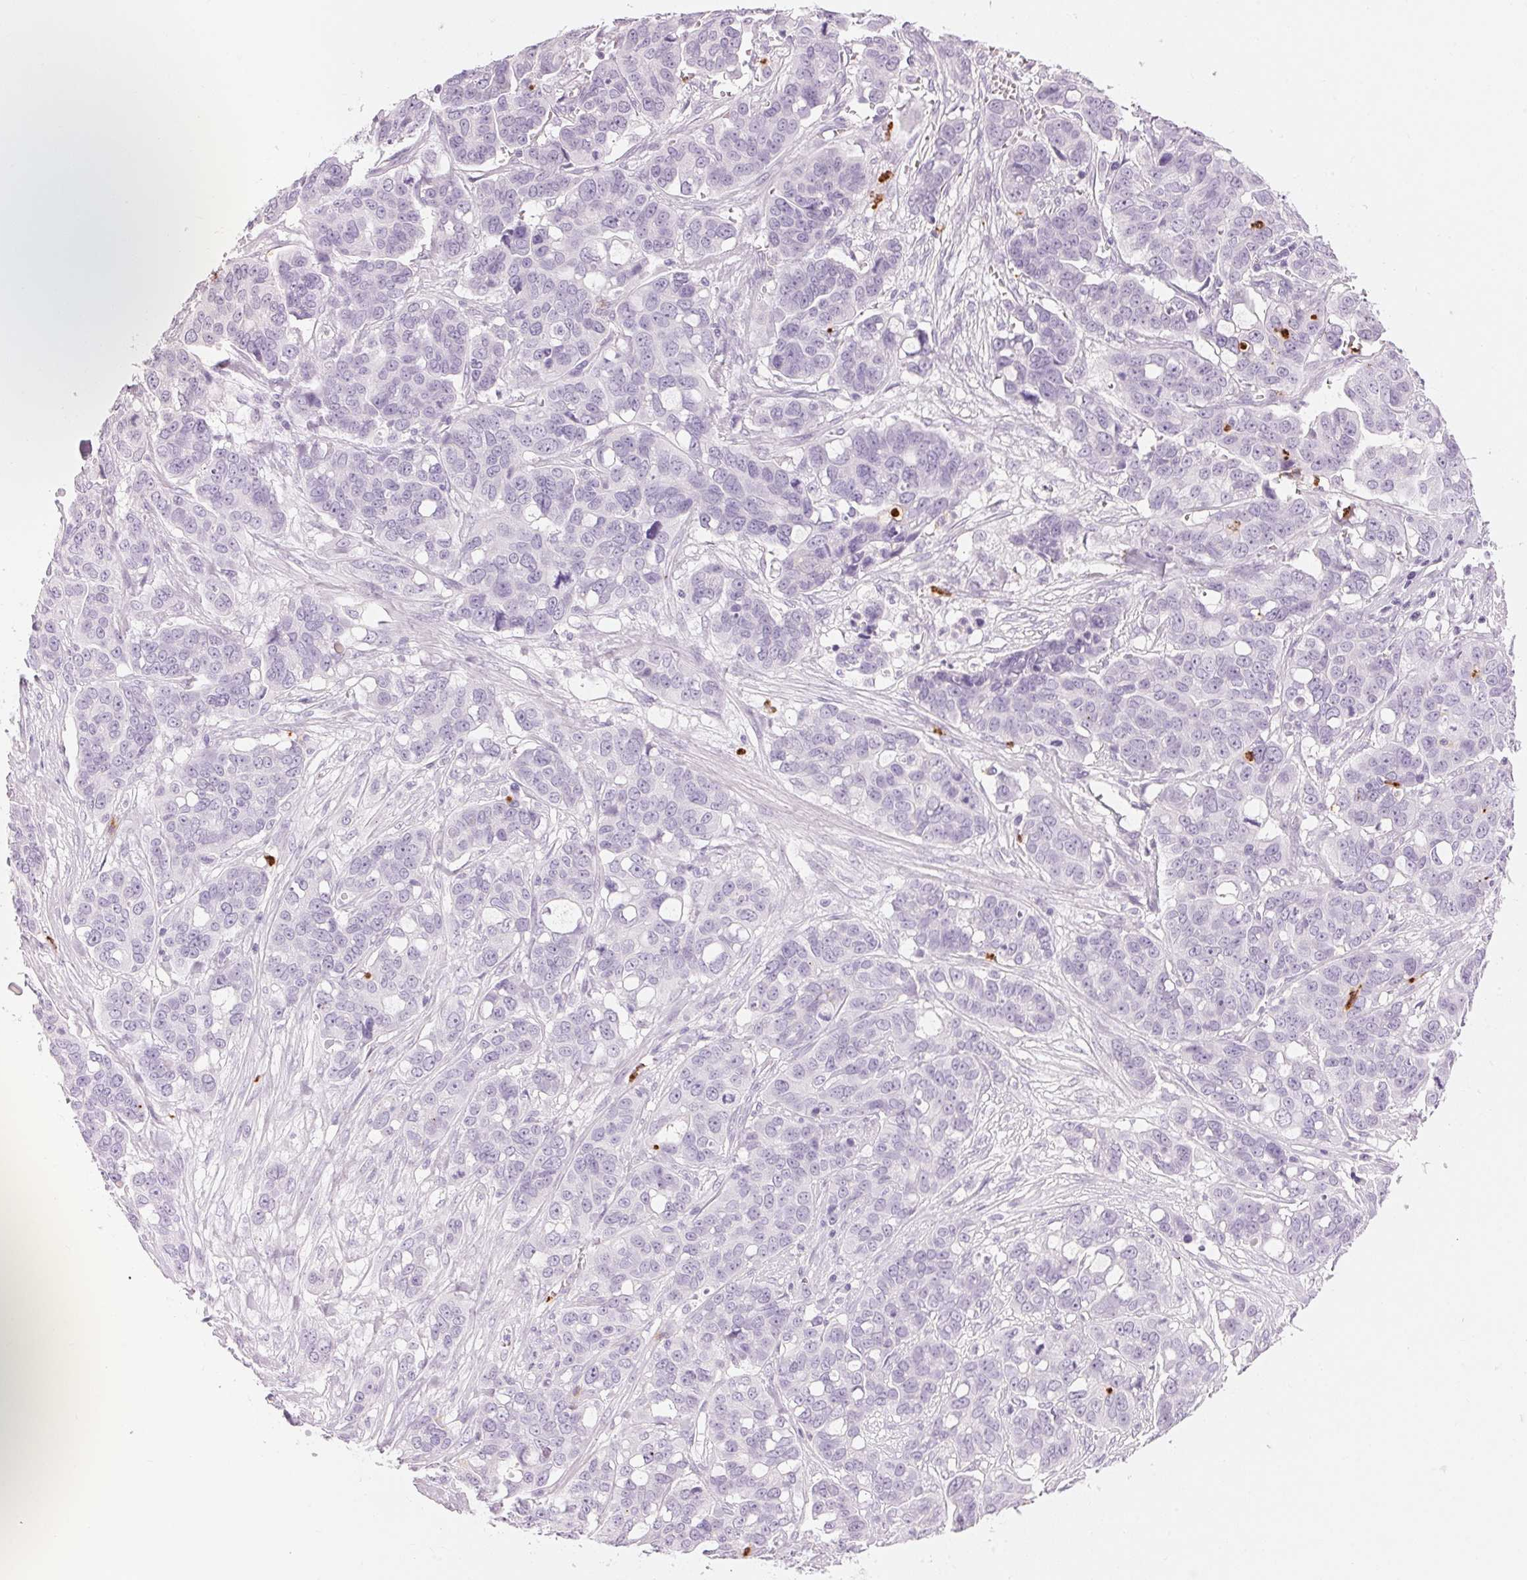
{"staining": {"intensity": "negative", "quantity": "none", "location": "none"}, "tissue": "ovarian cancer", "cell_type": "Tumor cells", "image_type": "cancer", "snomed": [{"axis": "morphology", "description": "Carcinoma, endometroid"}, {"axis": "topography", "description": "Ovary"}], "caption": "Ovarian endometroid carcinoma stained for a protein using IHC exhibits no positivity tumor cells.", "gene": "KLK7", "patient": {"sex": "female", "age": 78}}